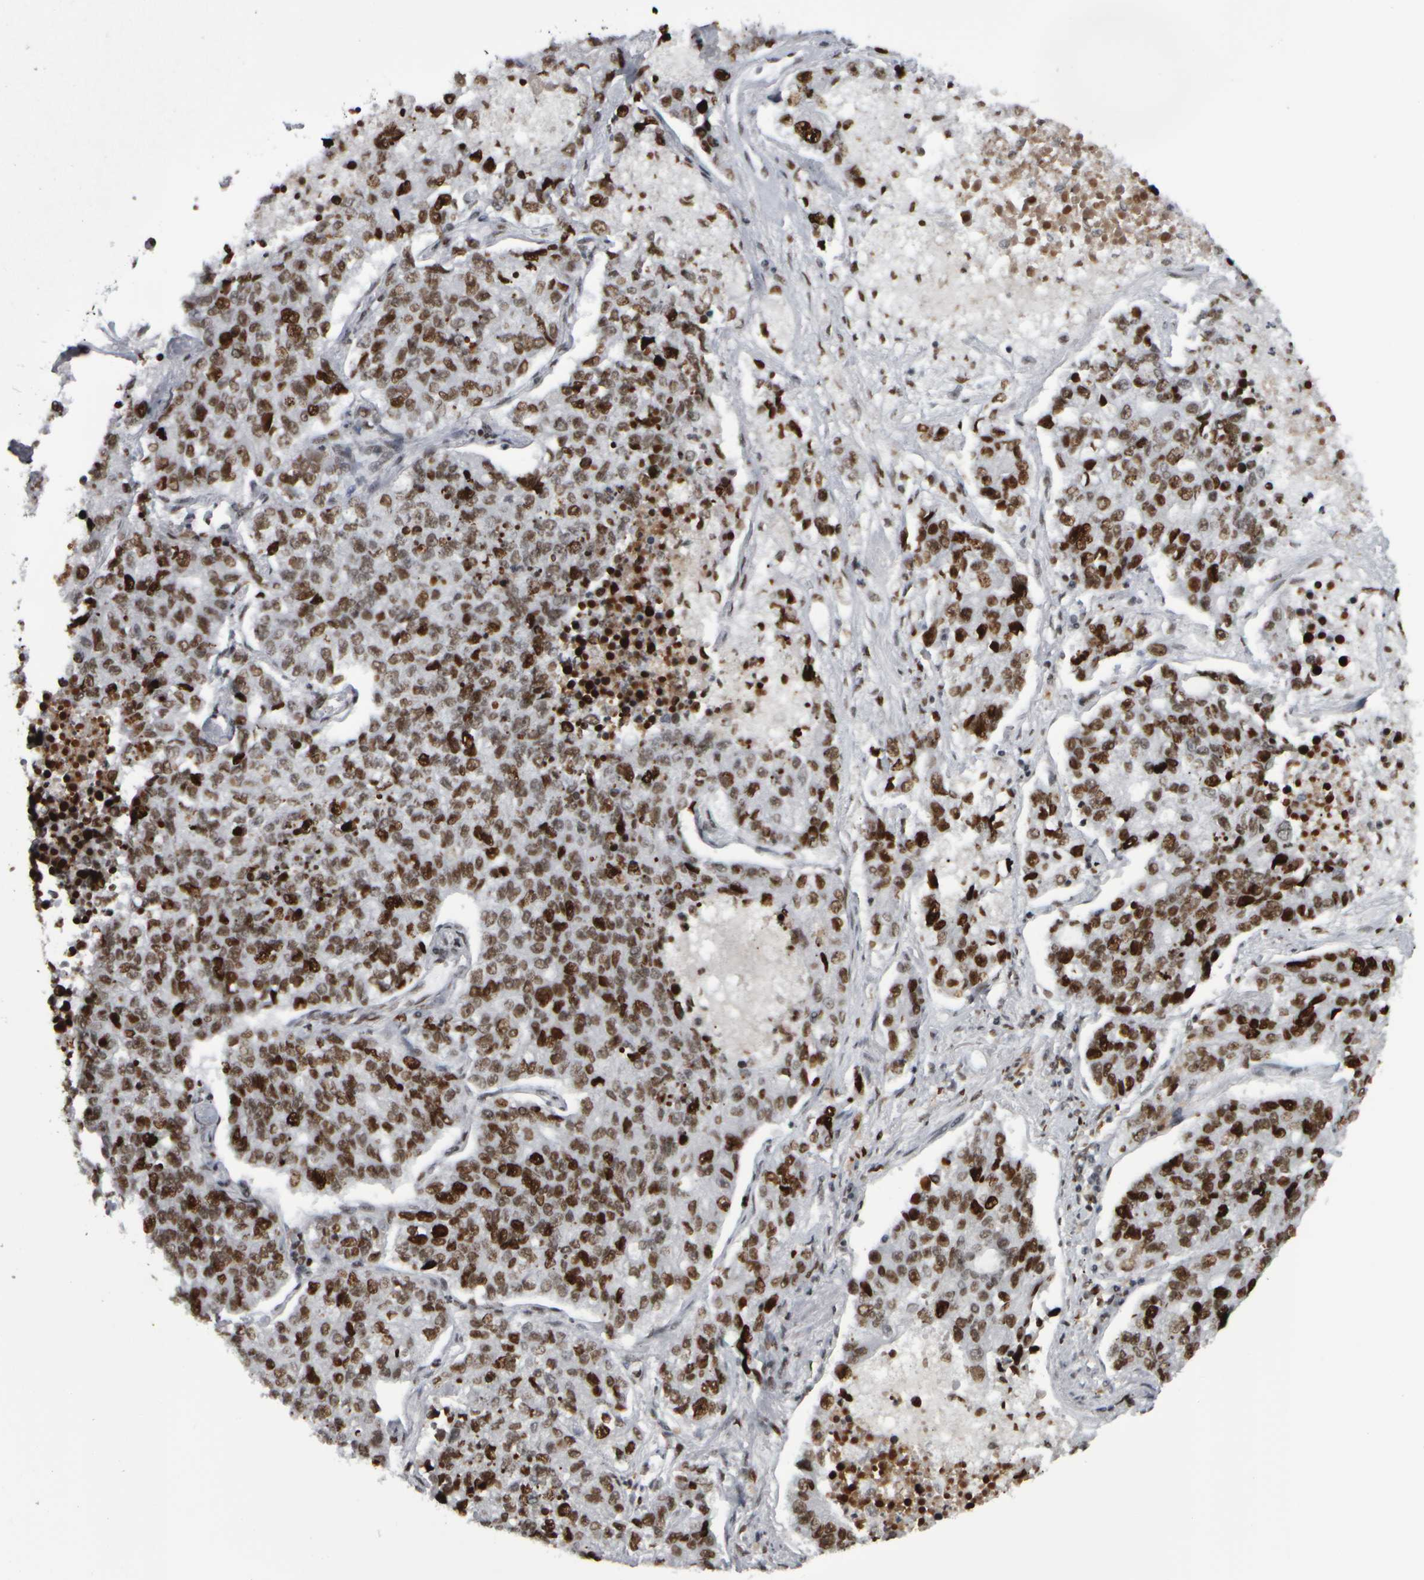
{"staining": {"intensity": "moderate", "quantity": ">75%", "location": "nuclear"}, "tissue": "lung cancer", "cell_type": "Tumor cells", "image_type": "cancer", "snomed": [{"axis": "morphology", "description": "Adenocarcinoma, NOS"}, {"axis": "topography", "description": "Lung"}], "caption": "There is medium levels of moderate nuclear positivity in tumor cells of lung cancer, as demonstrated by immunohistochemical staining (brown color).", "gene": "TOP2B", "patient": {"sex": "male", "age": 49}}